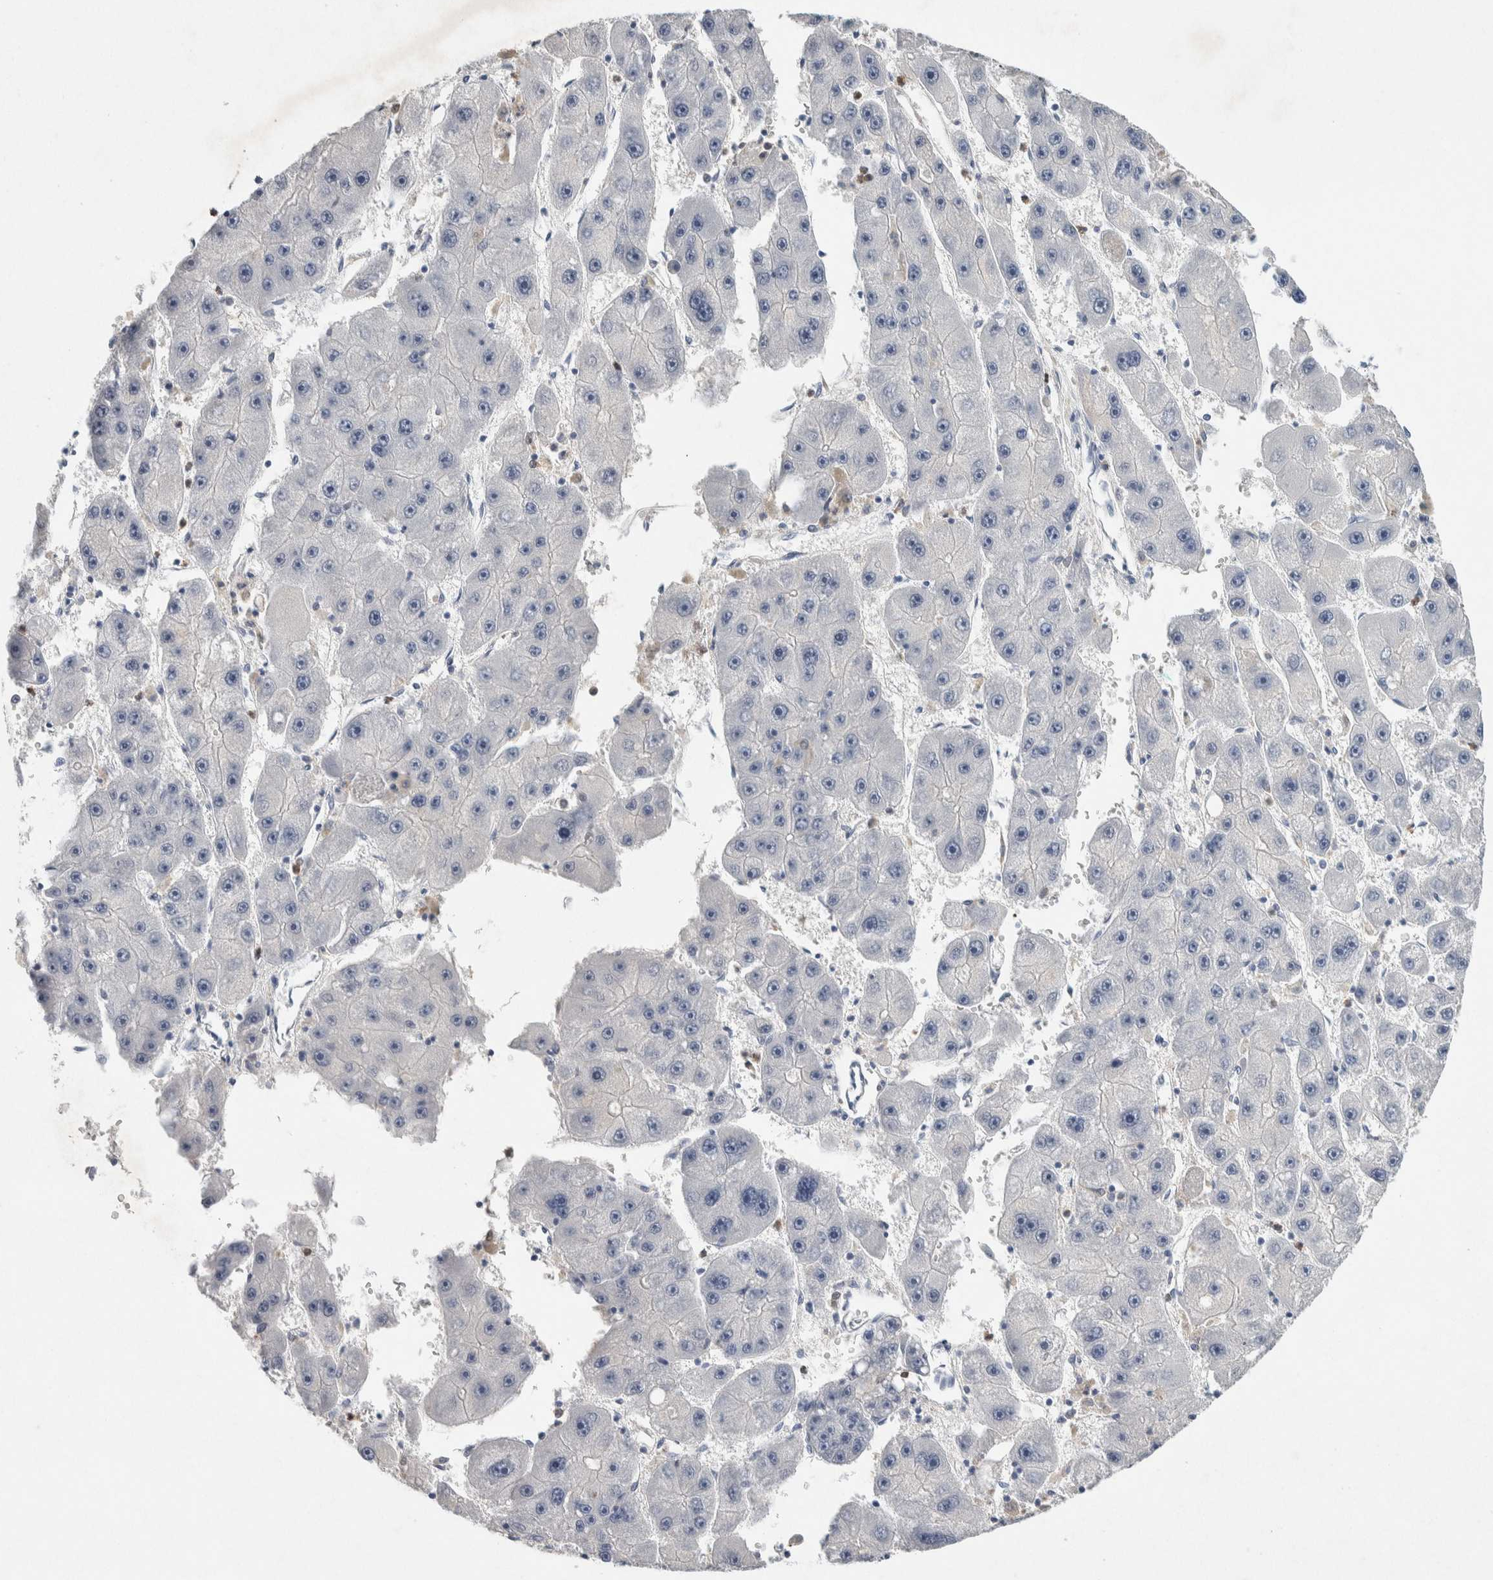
{"staining": {"intensity": "negative", "quantity": "none", "location": "none"}, "tissue": "liver cancer", "cell_type": "Tumor cells", "image_type": "cancer", "snomed": [{"axis": "morphology", "description": "Carcinoma, Hepatocellular, NOS"}, {"axis": "topography", "description": "Liver"}], "caption": "A high-resolution histopathology image shows immunohistochemistry (IHC) staining of liver cancer, which exhibits no significant staining in tumor cells. The staining is performed using DAB brown chromogen with nuclei counter-stained in using hematoxylin.", "gene": "NCF2", "patient": {"sex": "female", "age": 61}}